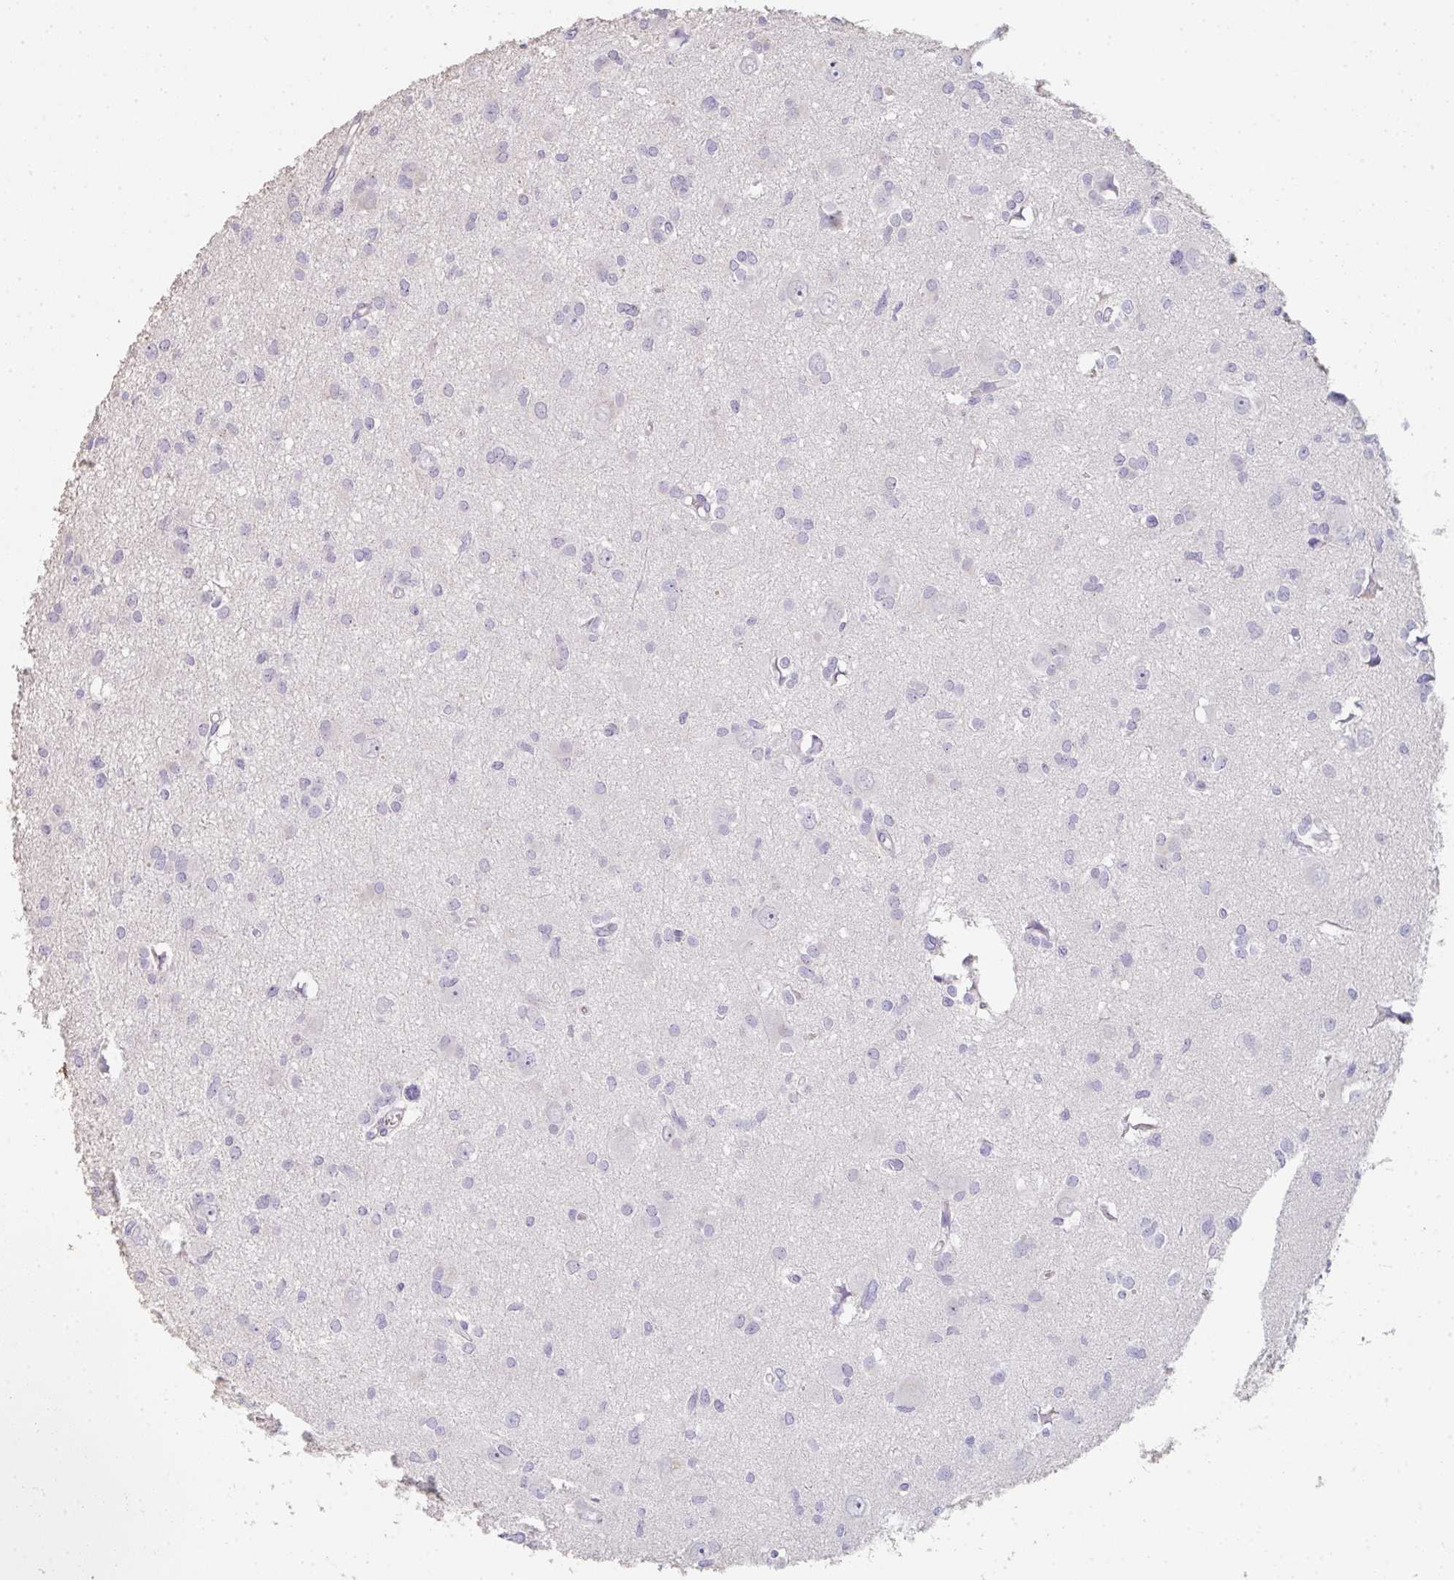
{"staining": {"intensity": "negative", "quantity": "none", "location": "none"}, "tissue": "glioma", "cell_type": "Tumor cells", "image_type": "cancer", "snomed": [{"axis": "morphology", "description": "Glioma, malignant, High grade"}, {"axis": "topography", "description": "Brain"}], "caption": "High magnification brightfield microscopy of malignant glioma (high-grade) stained with DAB (brown) and counterstained with hematoxylin (blue): tumor cells show no significant positivity. (DAB (3,3'-diaminobenzidine) IHC with hematoxylin counter stain).", "gene": "C1QTNF8", "patient": {"sex": "male", "age": 23}}